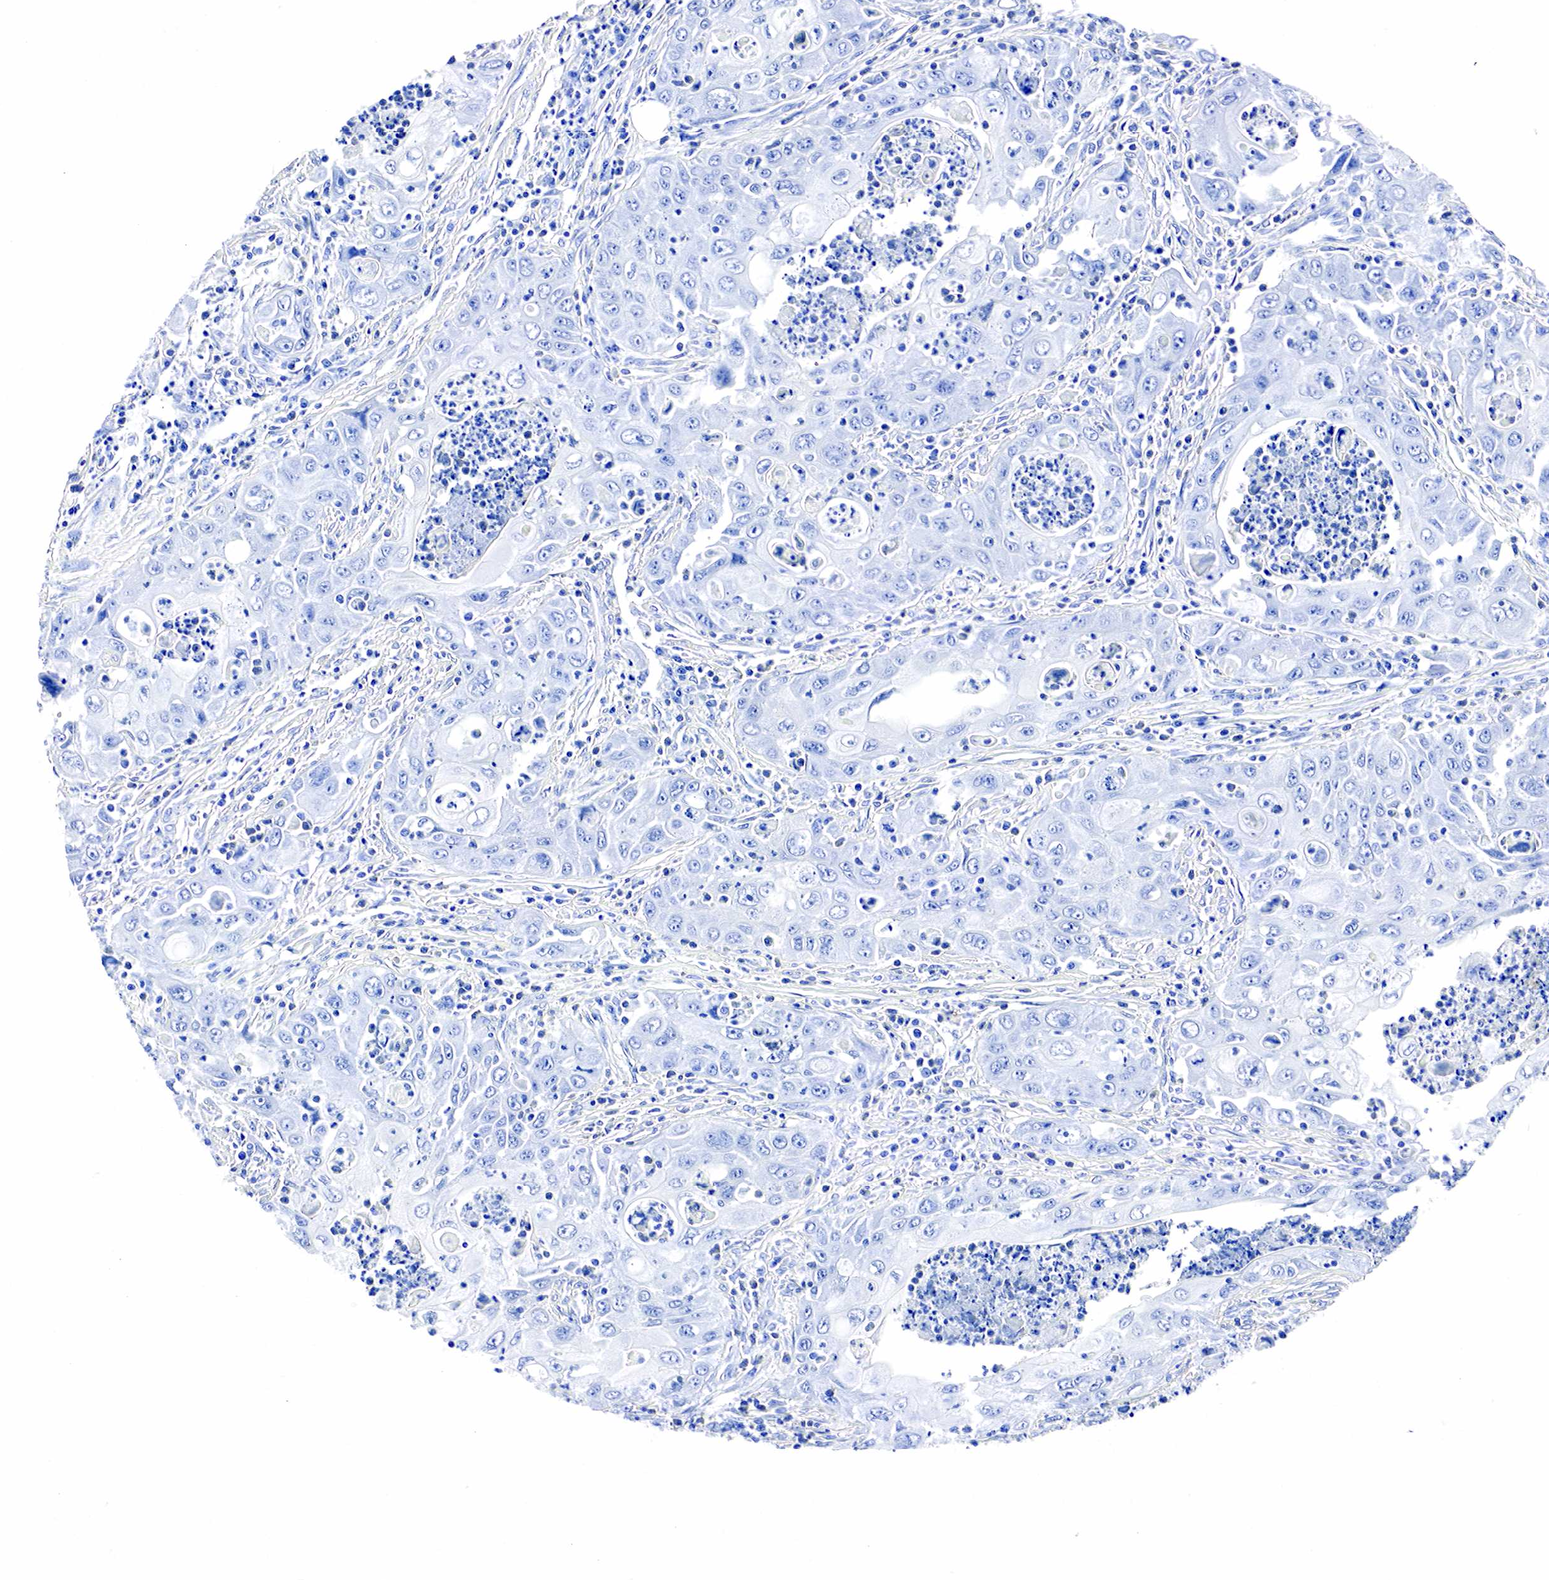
{"staining": {"intensity": "negative", "quantity": "none", "location": "none"}, "tissue": "pancreatic cancer", "cell_type": "Tumor cells", "image_type": "cancer", "snomed": [{"axis": "morphology", "description": "Adenocarcinoma, NOS"}, {"axis": "topography", "description": "Pancreas"}], "caption": "The immunohistochemistry (IHC) micrograph has no significant staining in tumor cells of pancreatic adenocarcinoma tissue. (DAB IHC, high magnification).", "gene": "ACP3", "patient": {"sex": "male", "age": 70}}